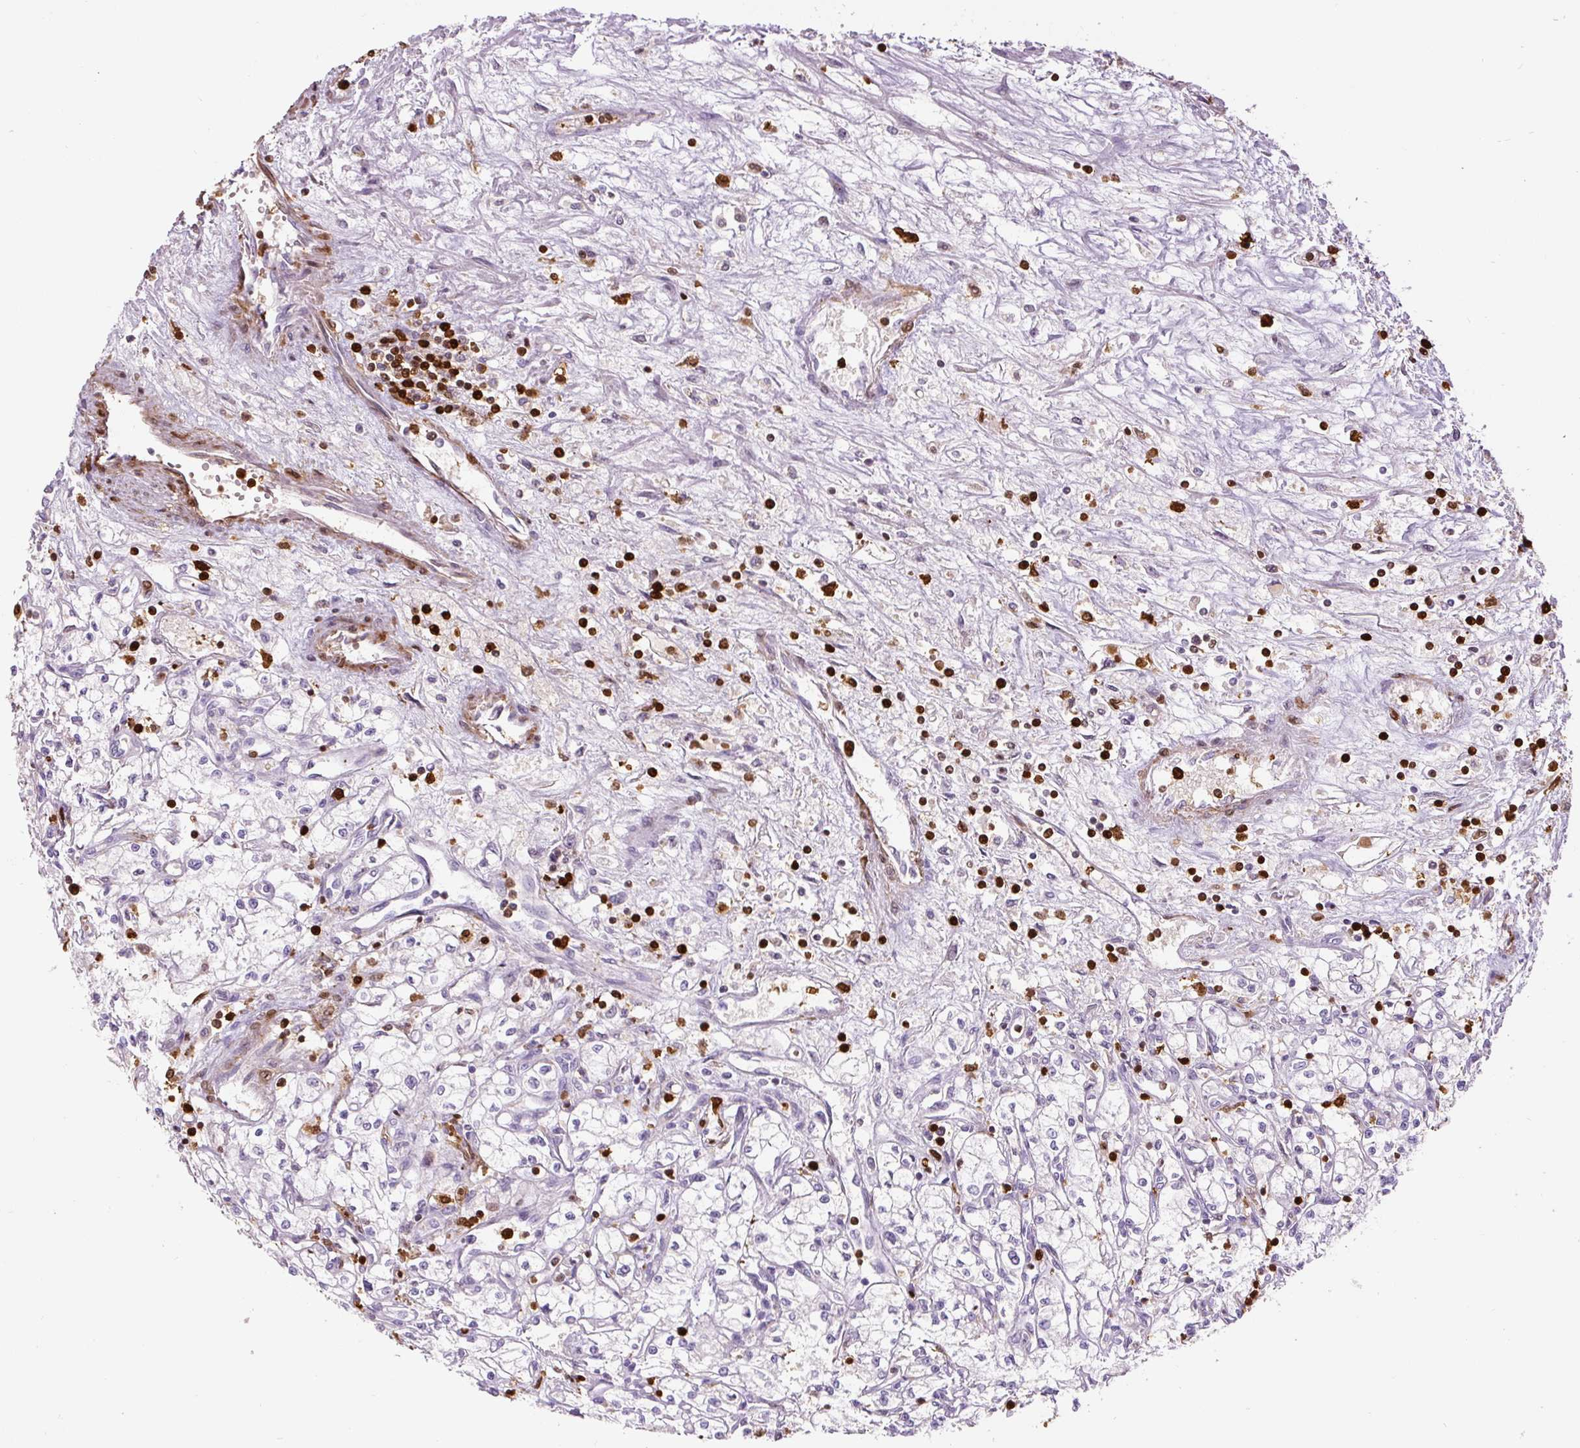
{"staining": {"intensity": "negative", "quantity": "none", "location": "none"}, "tissue": "renal cancer", "cell_type": "Tumor cells", "image_type": "cancer", "snomed": [{"axis": "morphology", "description": "Adenocarcinoma, NOS"}, {"axis": "topography", "description": "Kidney"}], "caption": "Immunohistochemistry (IHC) micrograph of neoplastic tissue: human adenocarcinoma (renal) stained with DAB (3,3'-diaminobenzidine) shows no significant protein staining in tumor cells.", "gene": "S100A4", "patient": {"sex": "male", "age": 59}}